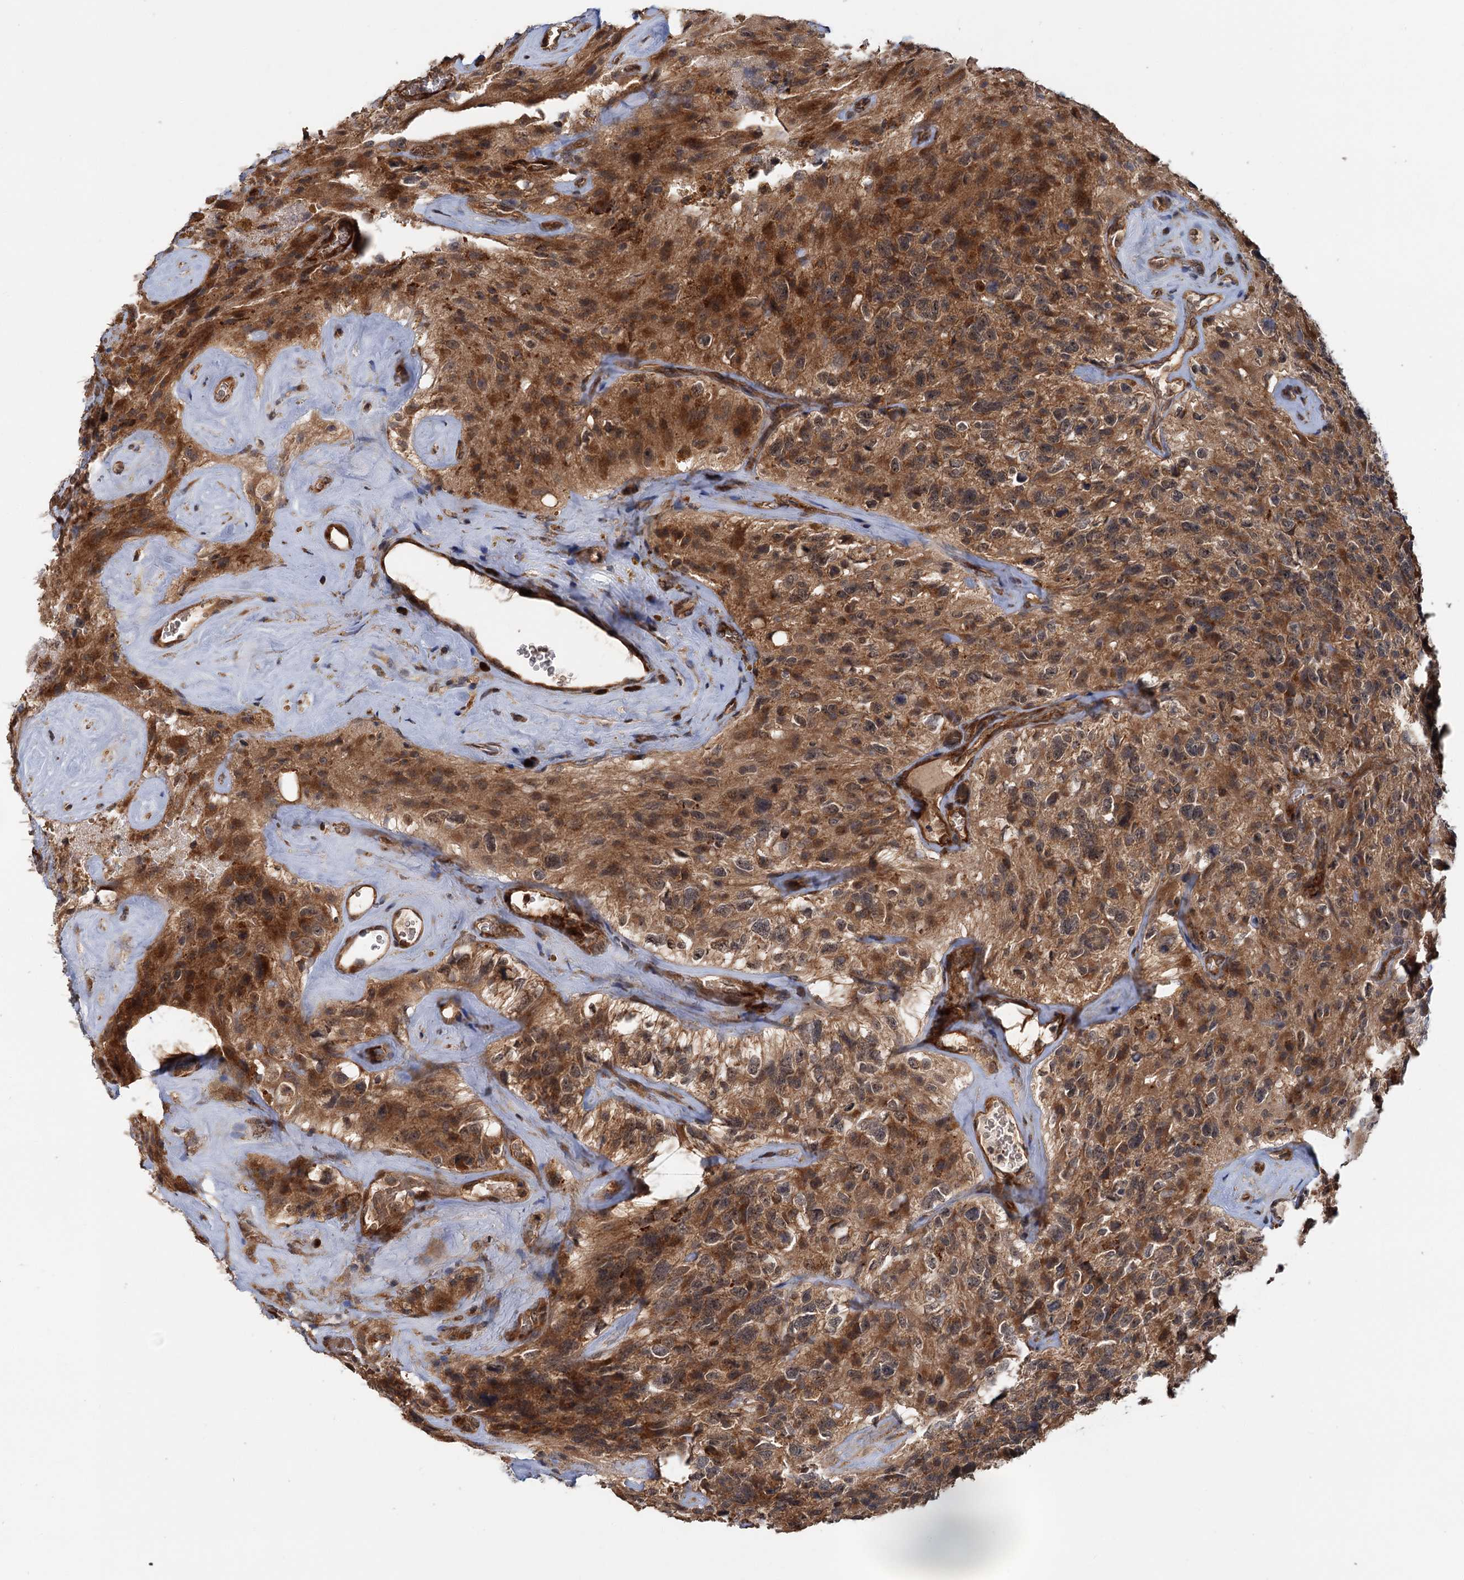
{"staining": {"intensity": "moderate", "quantity": ">75%", "location": "cytoplasmic/membranous"}, "tissue": "glioma", "cell_type": "Tumor cells", "image_type": "cancer", "snomed": [{"axis": "morphology", "description": "Glioma, malignant, High grade"}, {"axis": "topography", "description": "Brain"}], "caption": "The photomicrograph exhibits immunohistochemical staining of glioma. There is moderate cytoplasmic/membranous staining is seen in about >75% of tumor cells.", "gene": "KANSL2", "patient": {"sex": "male", "age": 69}}